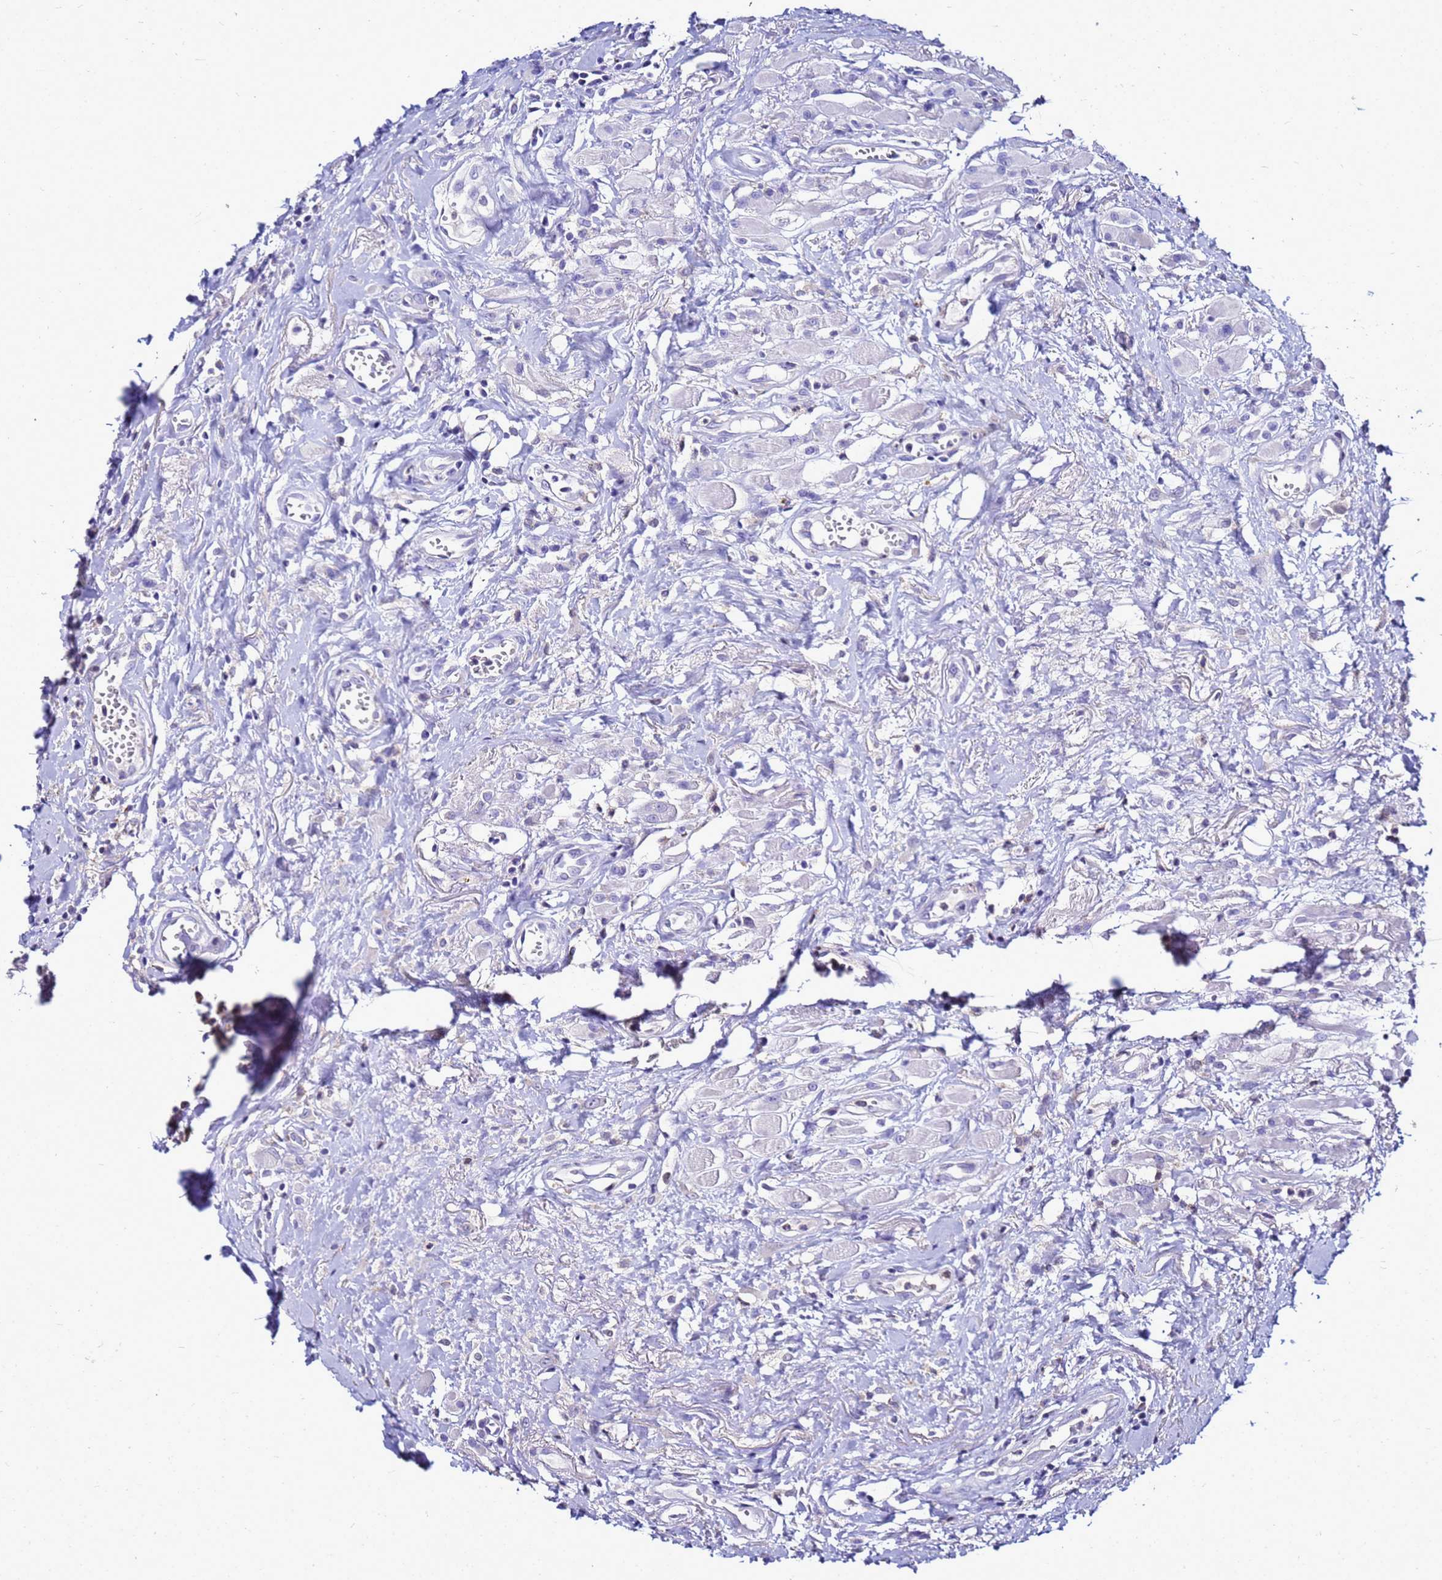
{"staining": {"intensity": "negative", "quantity": "none", "location": "none"}, "tissue": "head and neck cancer", "cell_type": "Tumor cells", "image_type": "cancer", "snomed": [{"axis": "morphology", "description": "Squamous cell carcinoma, NOS"}, {"axis": "topography", "description": "Head-Neck"}], "caption": "Immunohistochemistry micrograph of neoplastic tissue: head and neck squamous cell carcinoma stained with DAB (3,3'-diaminobenzidine) demonstrates no significant protein expression in tumor cells.", "gene": "CSTA", "patient": {"sex": "female", "age": 70}}